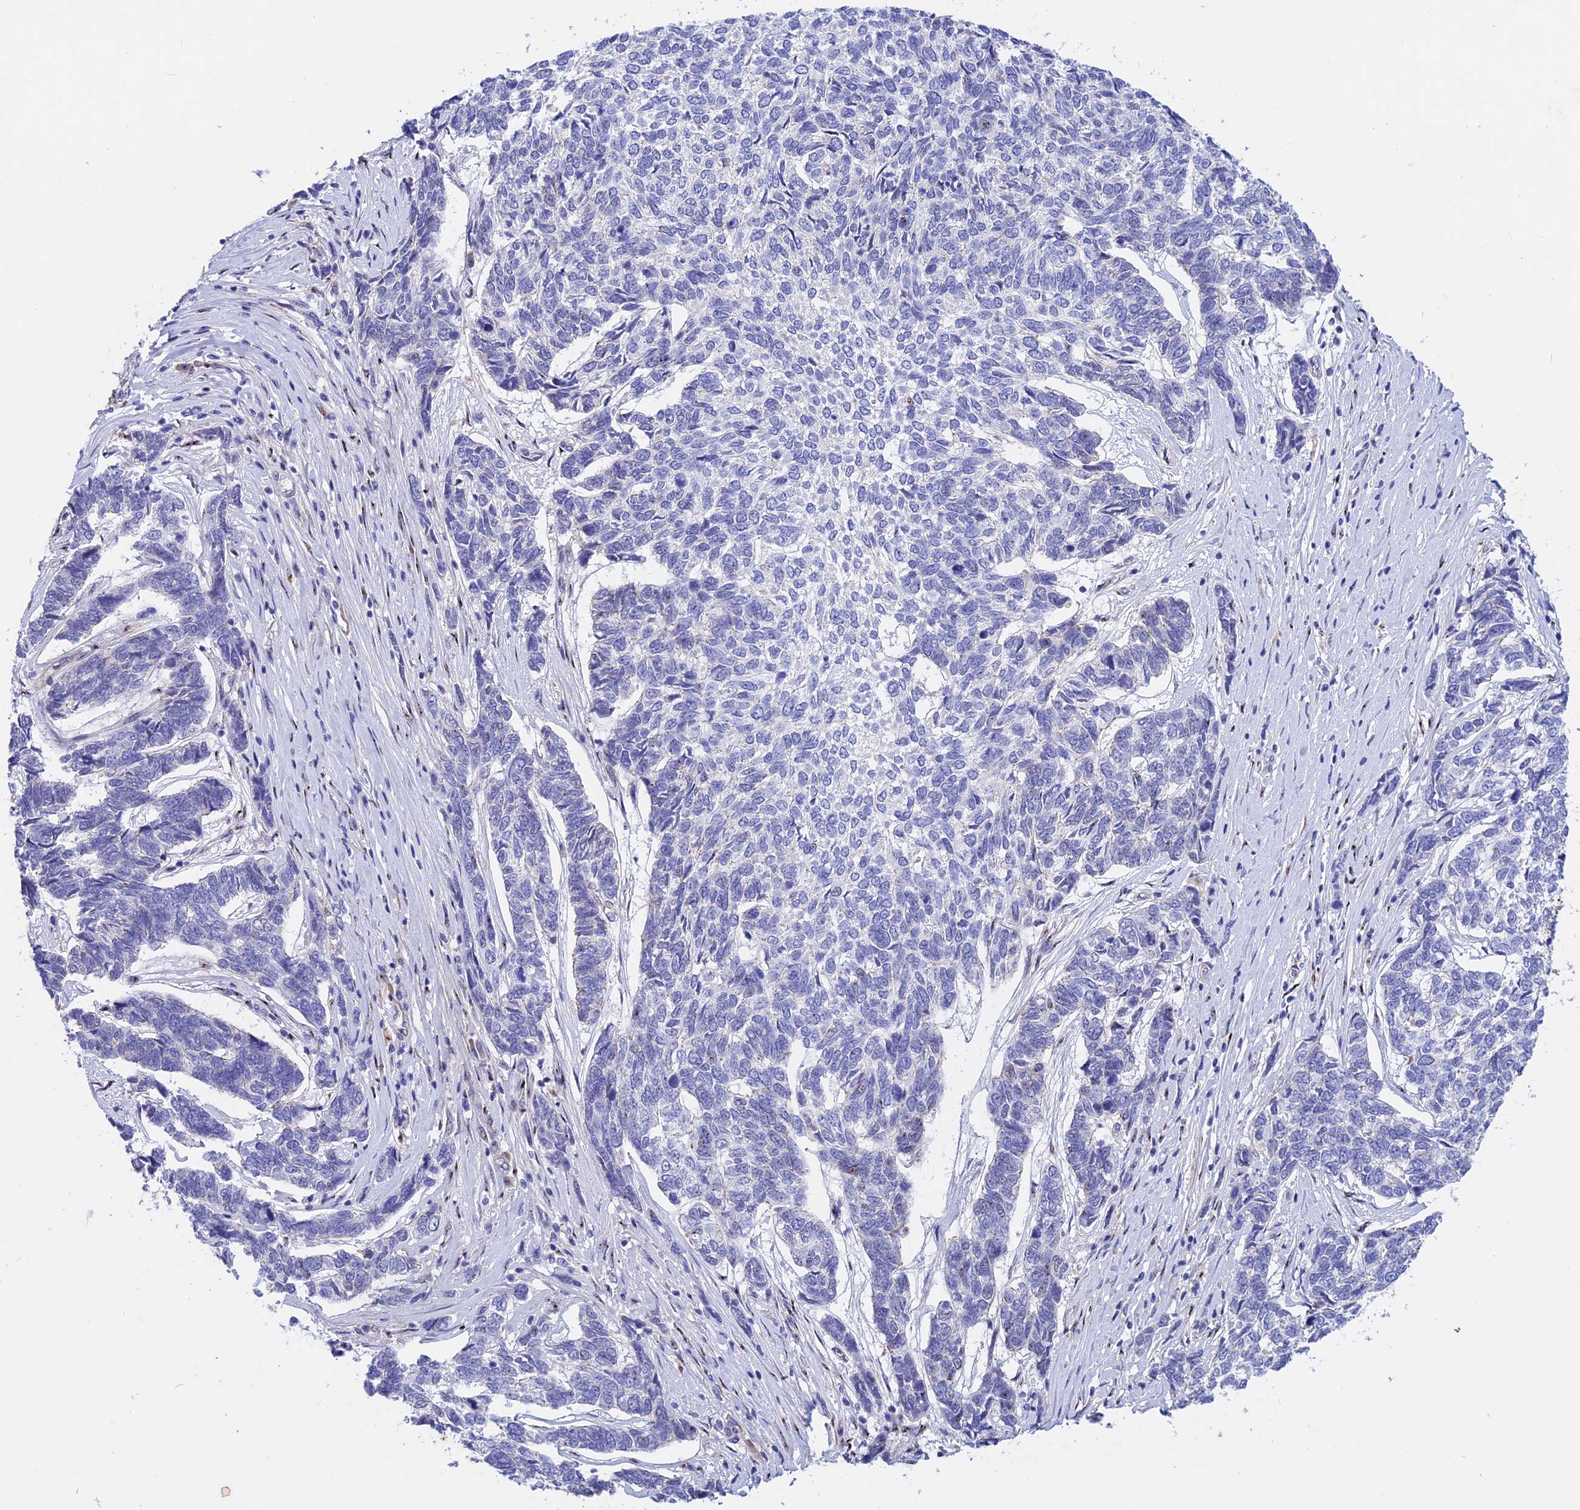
{"staining": {"intensity": "negative", "quantity": "none", "location": "none"}, "tissue": "skin cancer", "cell_type": "Tumor cells", "image_type": "cancer", "snomed": [{"axis": "morphology", "description": "Basal cell carcinoma"}, {"axis": "topography", "description": "Skin"}], "caption": "Immunohistochemistry (IHC) of skin basal cell carcinoma demonstrates no staining in tumor cells. (DAB (3,3'-diaminobenzidine) immunohistochemistry (IHC) with hematoxylin counter stain).", "gene": "GK5", "patient": {"sex": "female", "age": 65}}